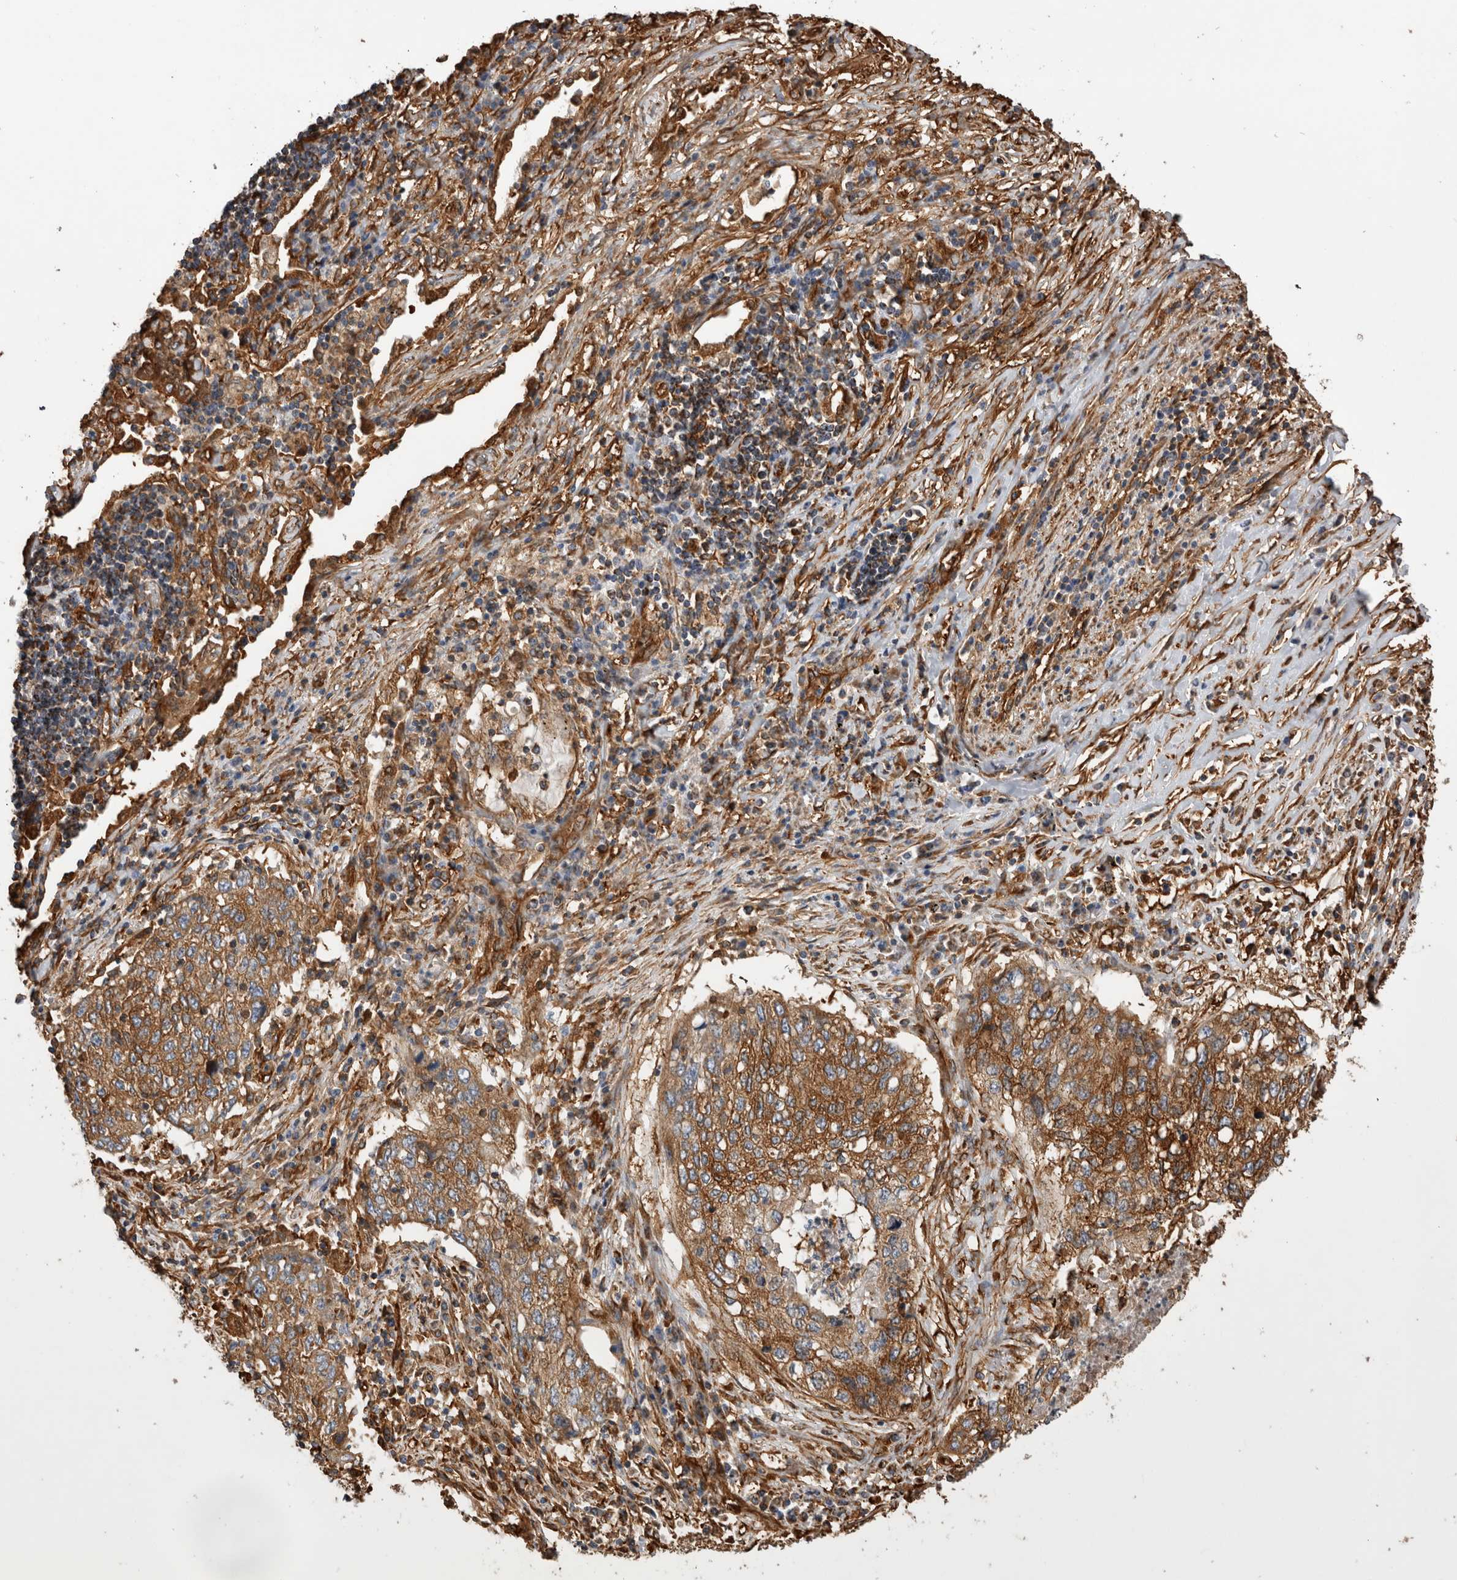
{"staining": {"intensity": "moderate", "quantity": ">75%", "location": "cytoplasmic/membranous"}, "tissue": "lung cancer", "cell_type": "Tumor cells", "image_type": "cancer", "snomed": [{"axis": "morphology", "description": "Squamous cell carcinoma, NOS"}, {"axis": "topography", "description": "Lung"}], "caption": "Immunohistochemistry image of human lung cancer (squamous cell carcinoma) stained for a protein (brown), which shows medium levels of moderate cytoplasmic/membranous staining in approximately >75% of tumor cells.", "gene": "ZNF397", "patient": {"sex": "female", "age": 63}}